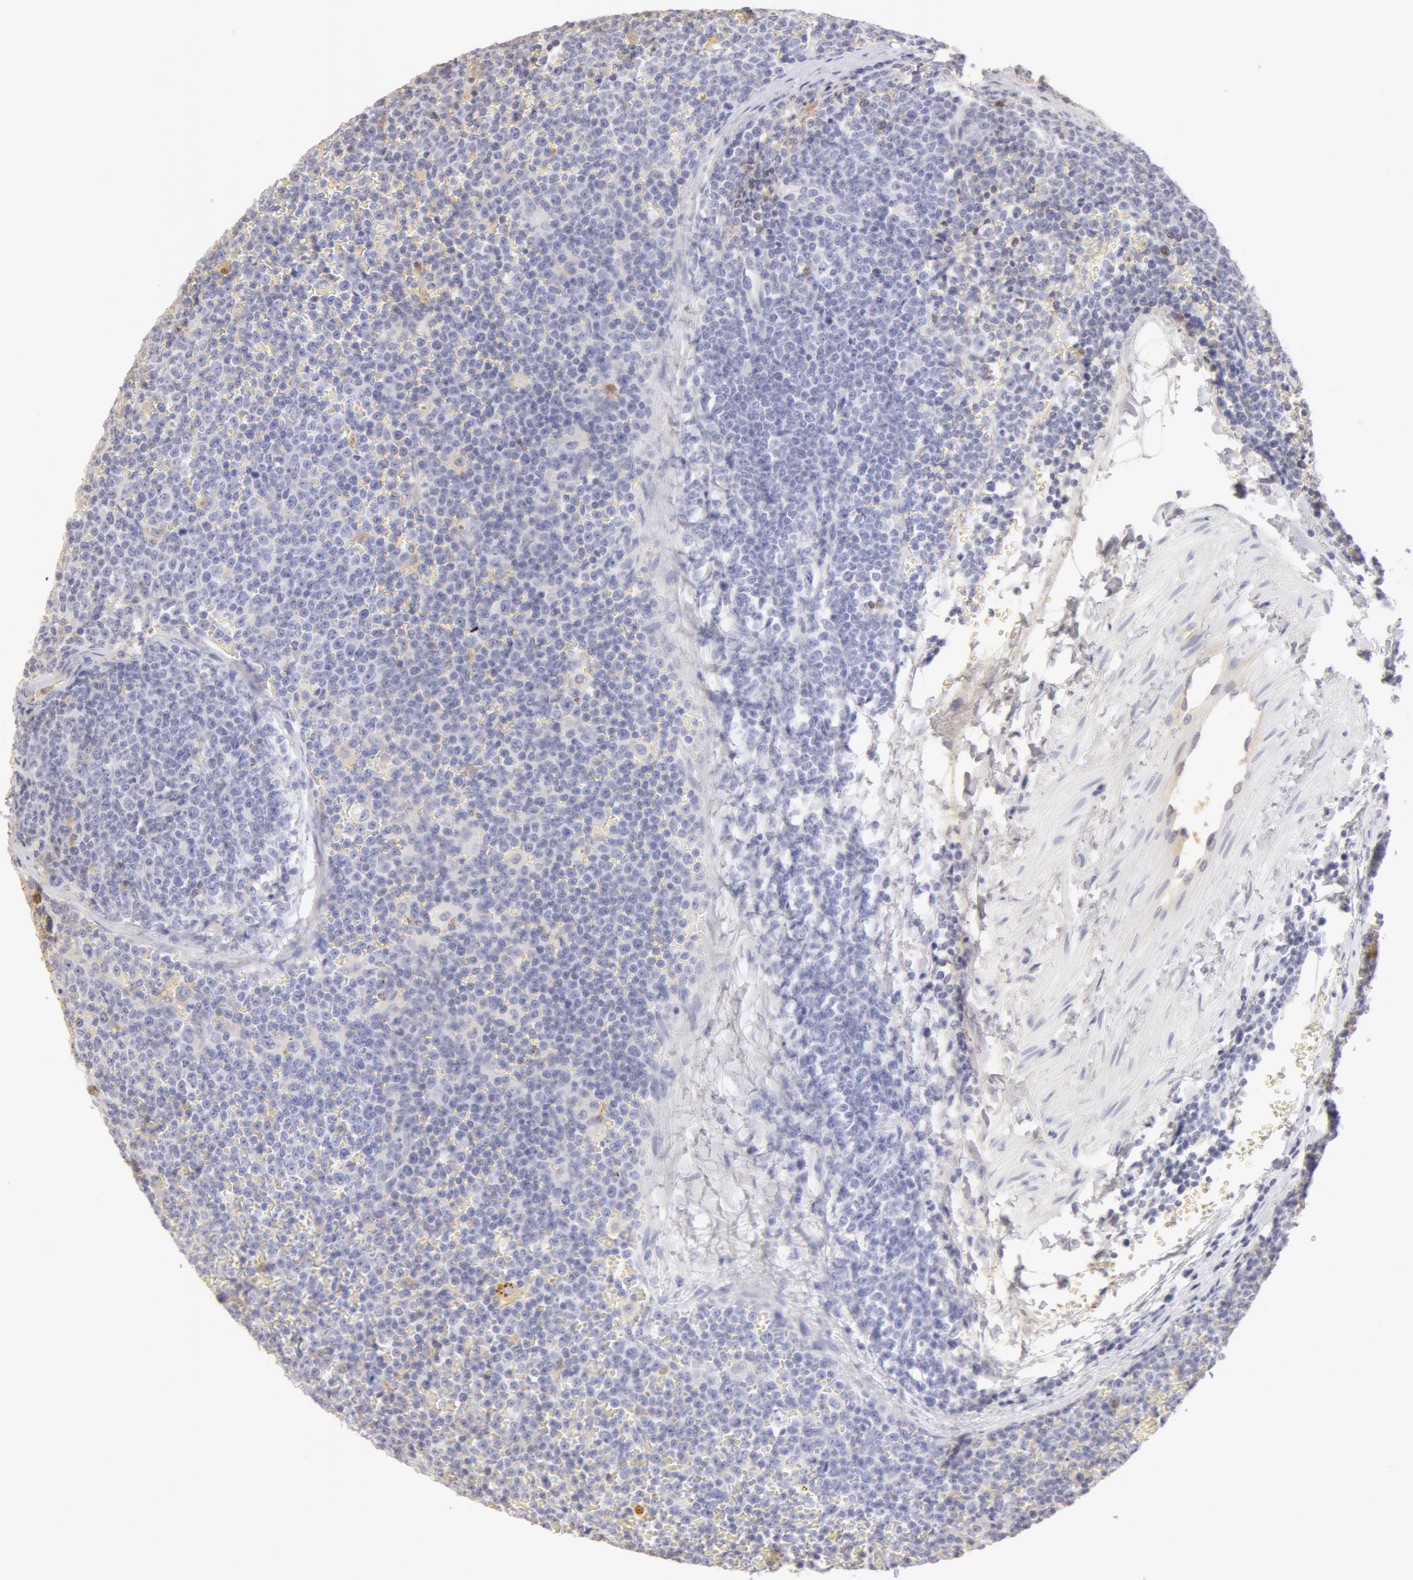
{"staining": {"intensity": "negative", "quantity": "none", "location": "none"}, "tissue": "lymphoma", "cell_type": "Tumor cells", "image_type": "cancer", "snomed": [{"axis": "morphology", "description": "Malignant lymphoma, non-Hodgkin's type, Low grade"}, {"axis": "topography", "description": "Lymph node"}], "caption": "Histopathology image shows no protein positivity in tumor cells of lymphoma tissue.", "gene": "AHSG", "patient": {"sex": "male", "age": 50}}